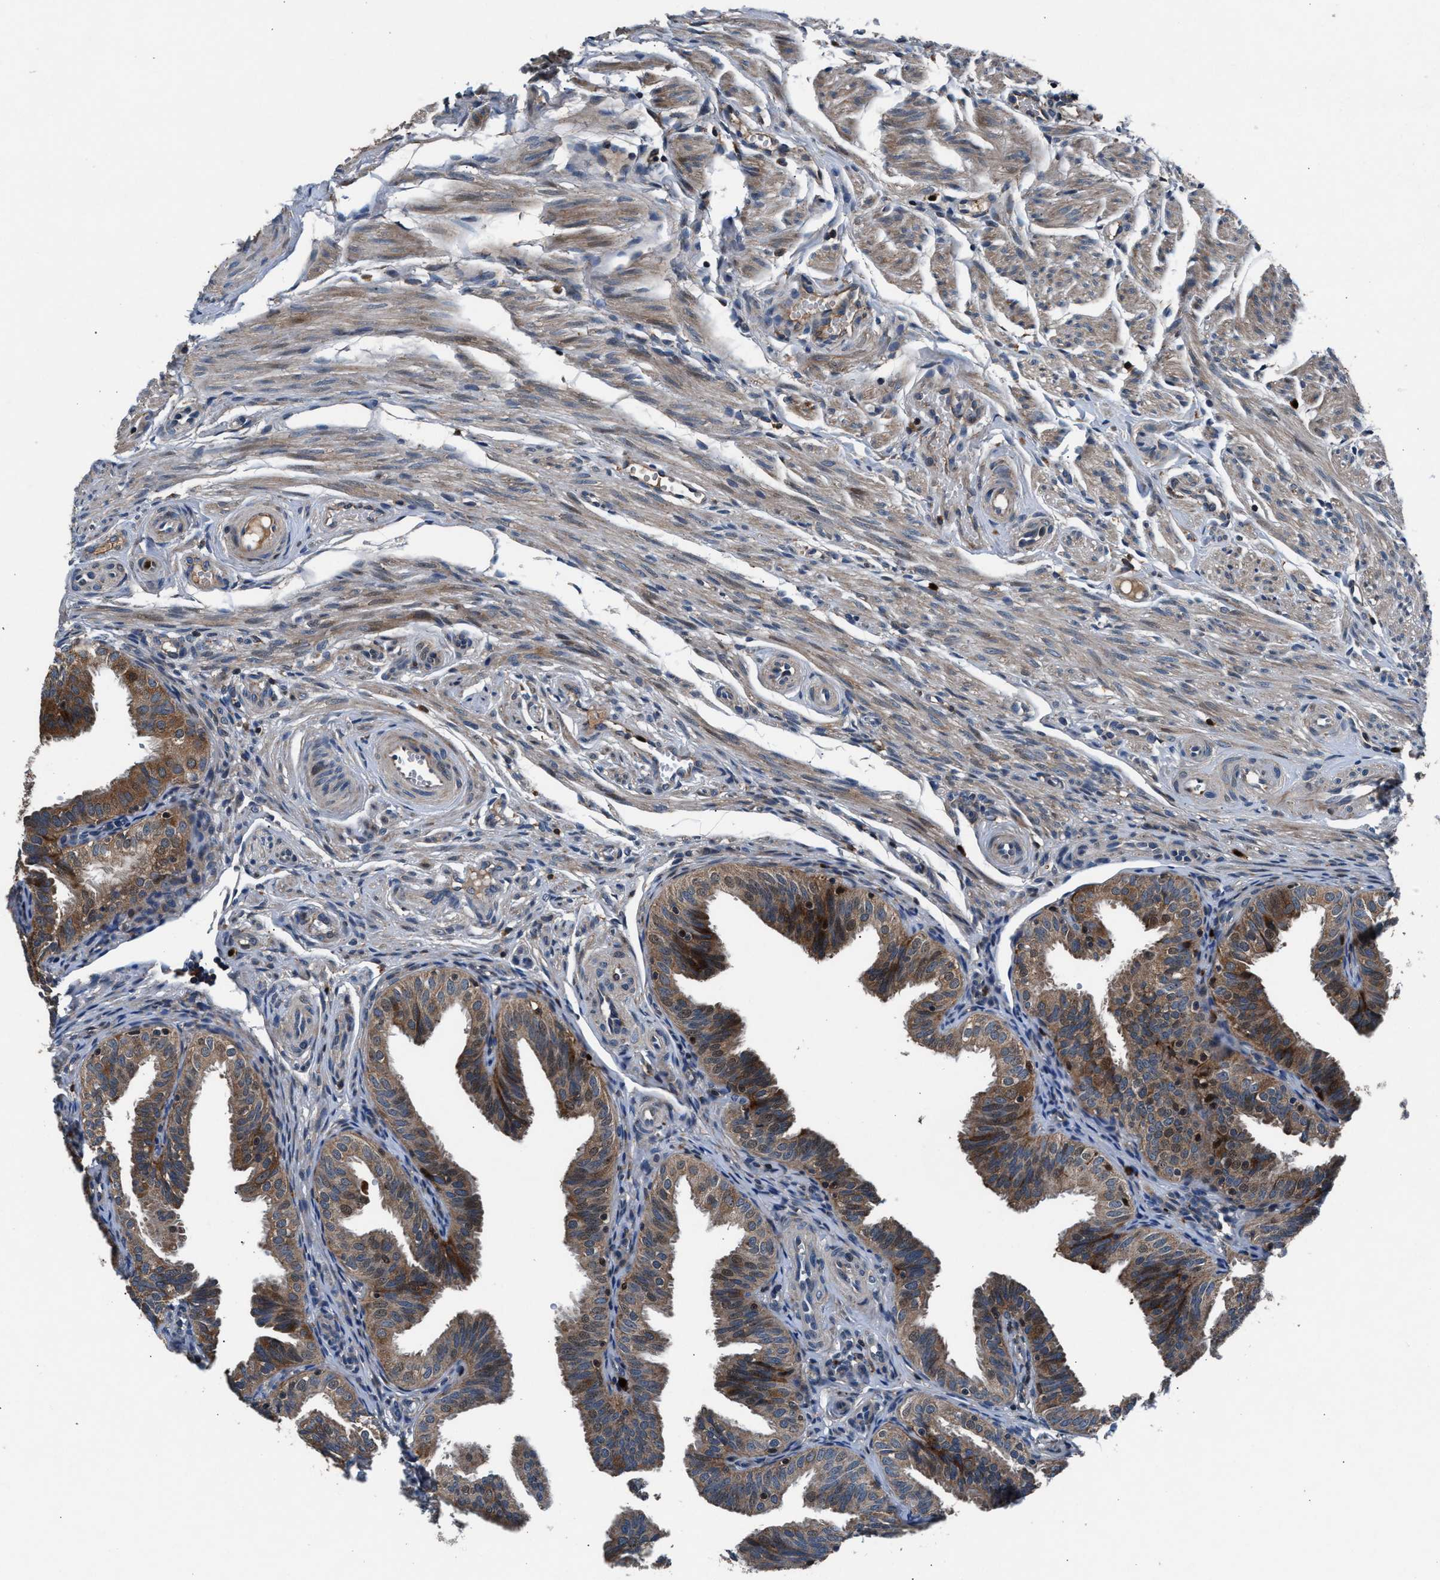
{"staining": {"intensity": "moderate", "quantity": ">75%", "location": "cytoplasmic/membranous"}, "tissue": "fallopian tube", "cell_type": "Glandular cells", "image_type": "normal", "snomed": [{"axis": "morphology", "description": "Normal tissue, NOS"}, {"axis": "topography", "description": "Fallopian tube"}], "caption": "Benign fallopian tube shows moderate cytoplasmic/membranous staining in about >75% of glandular cells, visualized by immunohistochemistry.", "gene": "FAM221A", "patient": {"sex": "female", "age": 35}}